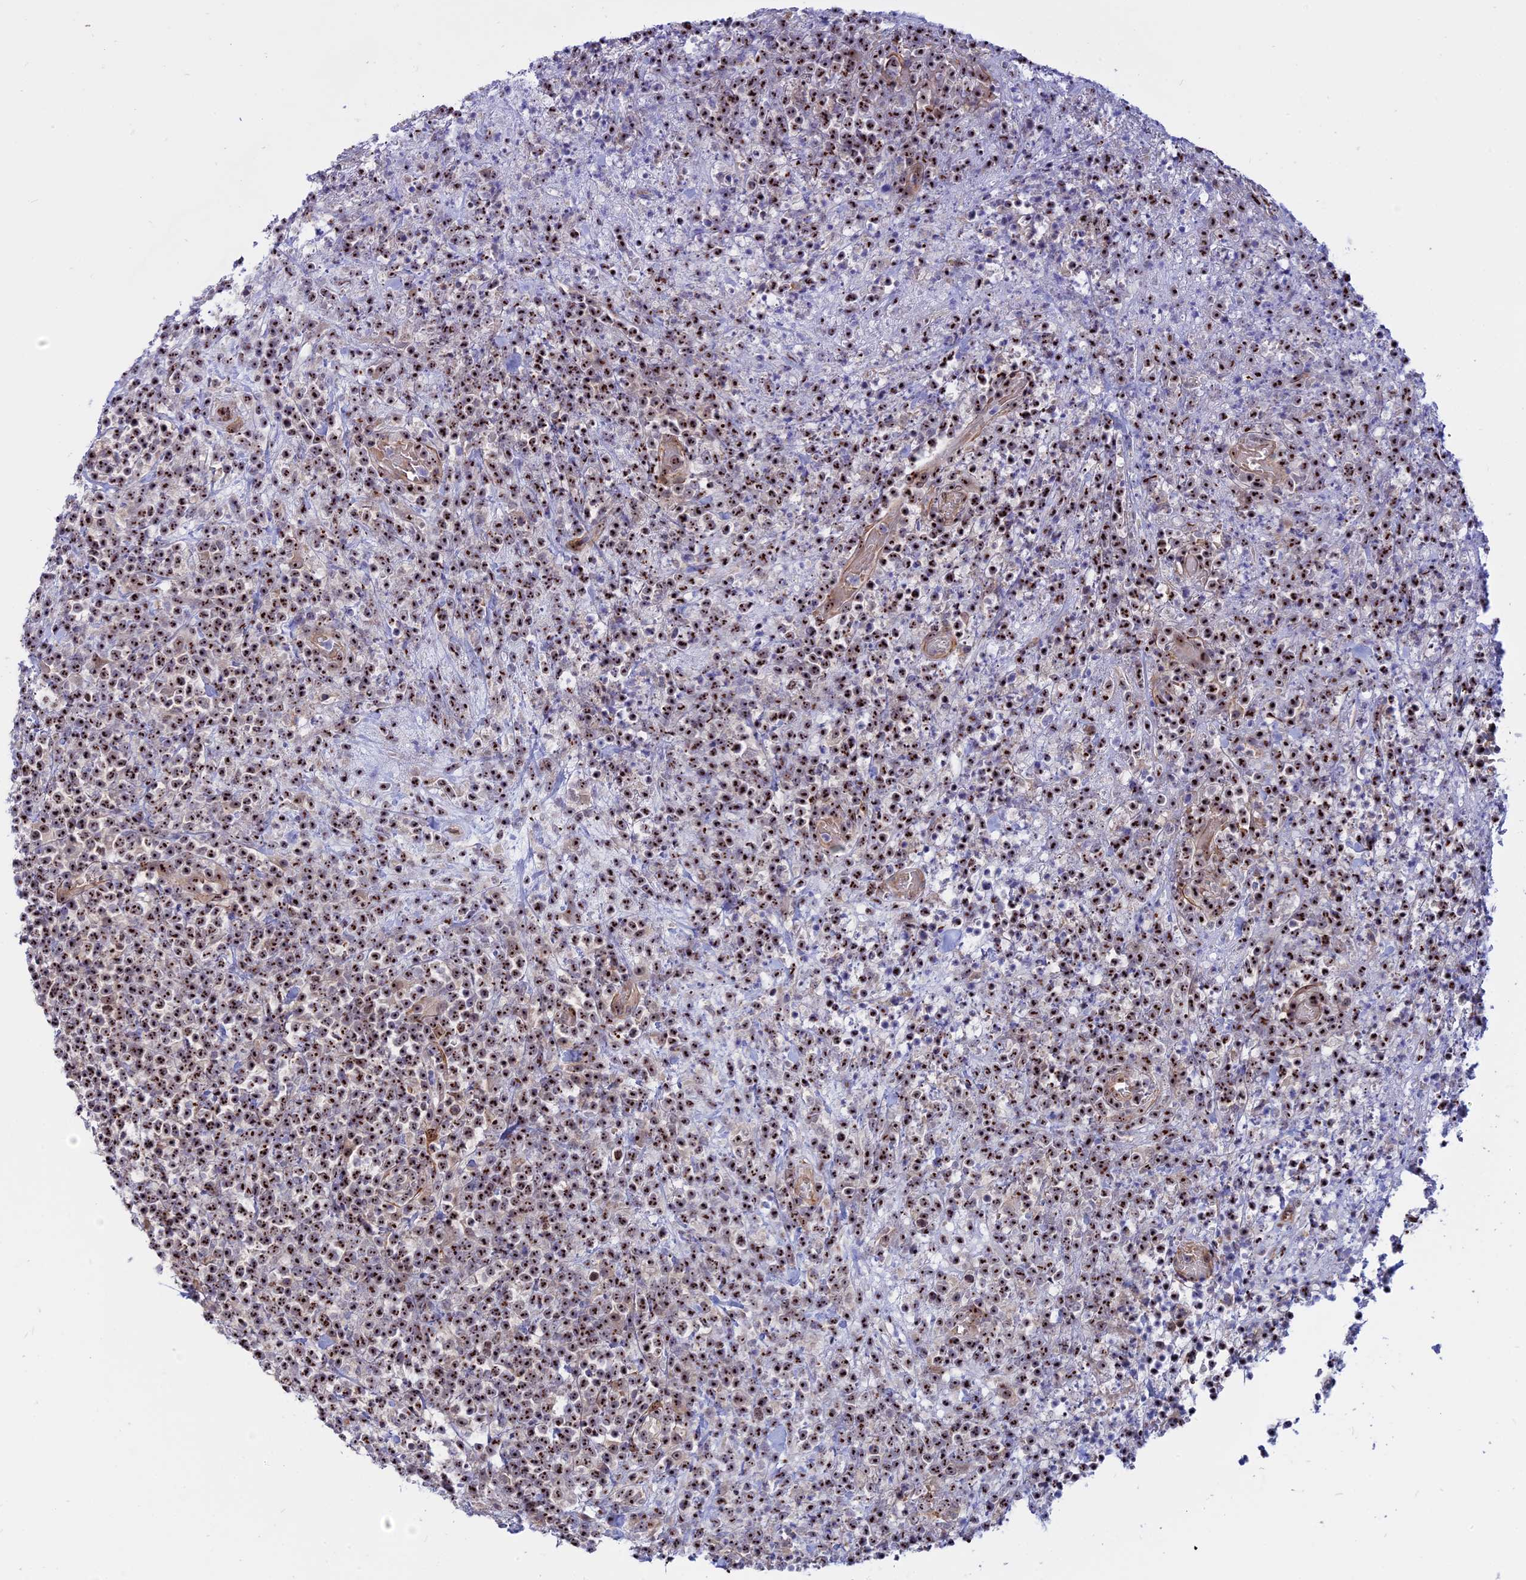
{"staining": {"intensity": "strong", "quantity": ">75%", "location": "nuclear"}, "tissue": "lymphoma", "cell_type": "Tumor cells", "image_type": "cancer", "snomed": [{"axis": "morphology", "description": "Malignant lymphoma, non-Hodgkin's type, High grade"}, {"axis": "topography", "description": "Colon"}], "caption": "Immunohistochemistry (IHC) (DAB (3,3'-diaminobenzidine)) staining of human high-grade malignant lymphoma, non-Hodgkin's type exhibits strong nuclear protein staining in about >75% of tumor cells.", "gene": "DBNDD1", "patient": {"sex": "female", "age": 53}}